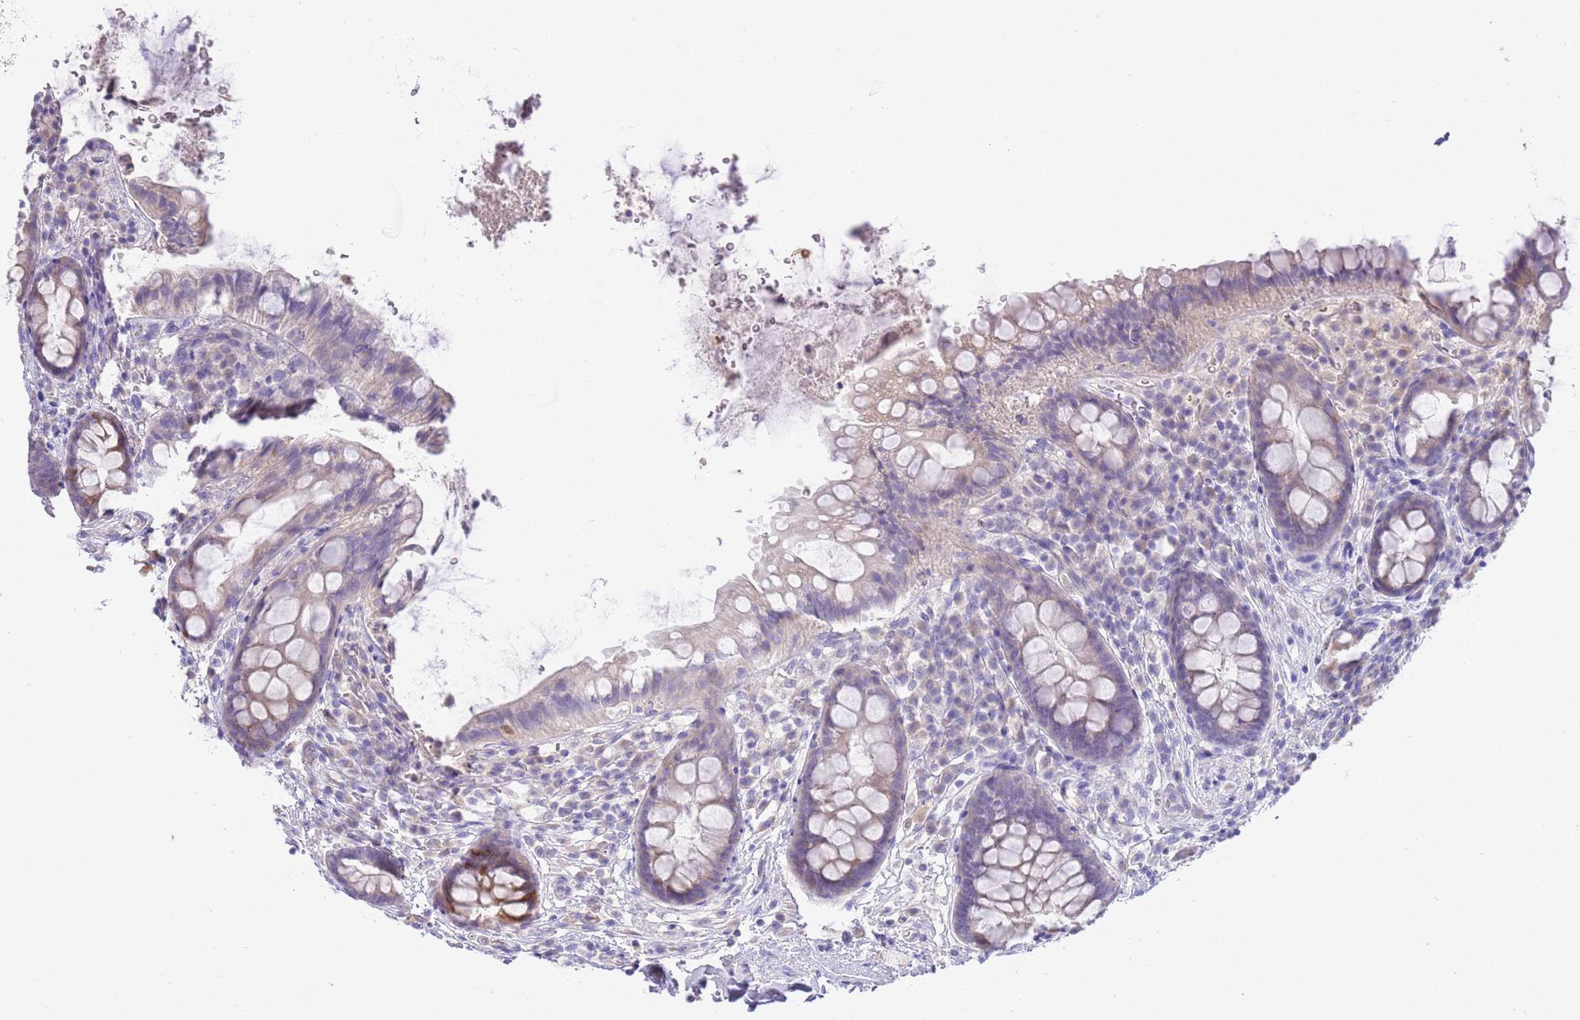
{"staining": {"intensity": "negative", "quantity": "none", "location": "none"}, "tissue": "rectum", "cell_type": "Glandular cells", "image_type": "normal", "snomed": [{"axis": "morphology", "description": "Normal tissue, NOS"}, {"axis": "topography", "description": "Rectum"}, {"axis": "topography", "description": "Peripheral nerve tissue"}], "caption": "An immunohistochemistry photomicrograph of unremarkable rectum is shown. There is no staining in glandular cells of rectum. The staining is performed using DAB brown chromogen with nuclei counter-stained in using hematoxylin.", "gene": "SFTPA1", "patient": {"sex": "female", "age": 69}}